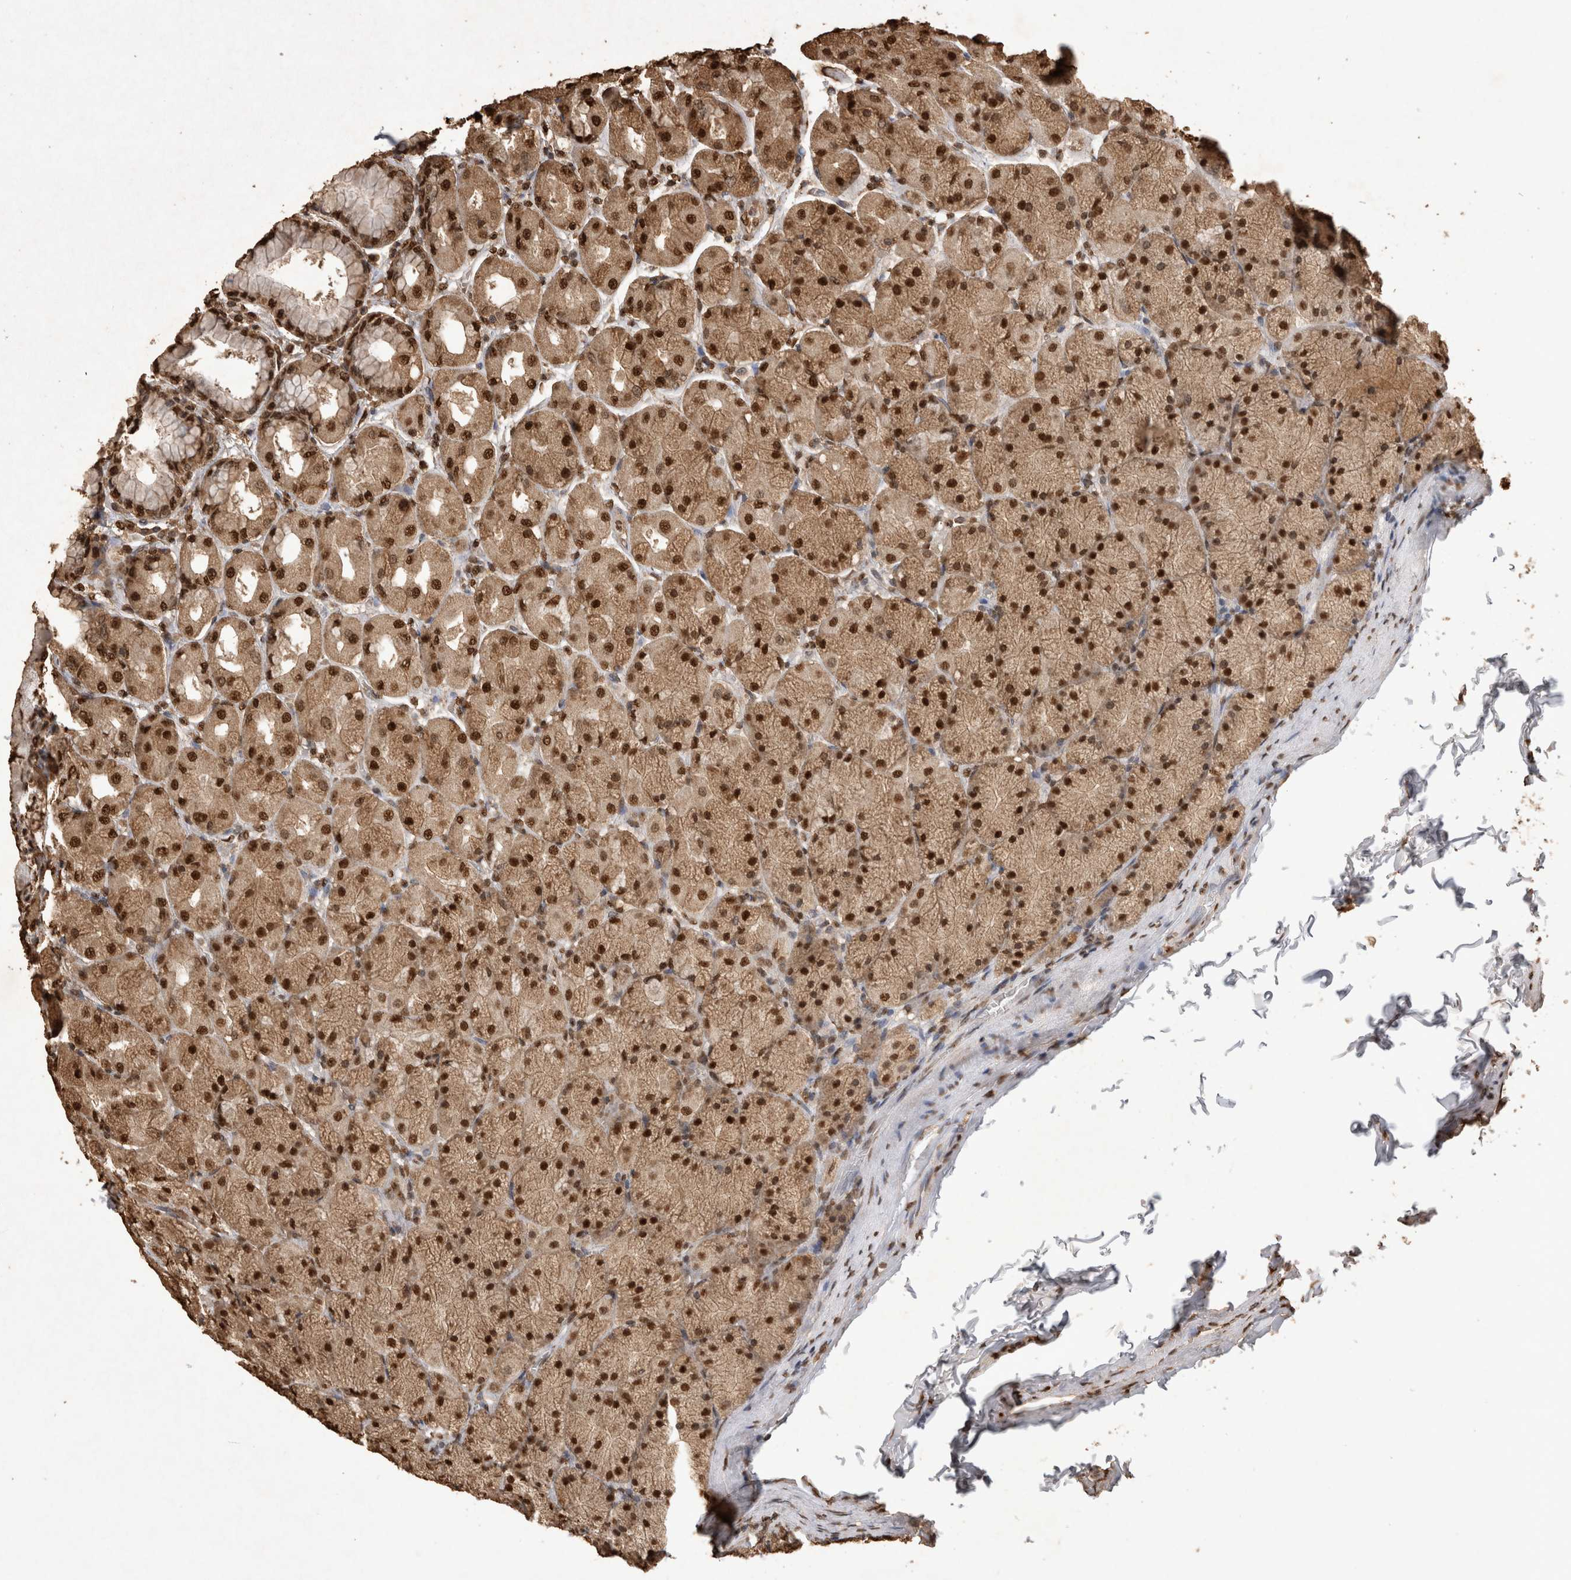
{"staining": {"intensity": "strong", "quantity": "25%-75%", "location": "cytoplasmic/membranous,nuclear"}, "tissue": "stomach", "cell_type": "Glandular cells", "image_type": "normal", "snomed": [{"axis": "morphology", "description": "Normal tissue, NOS"}, {"axis": "topography", "description": "Stomach, upper"}], "caption": "A brown stain shows strong cytoplasmic/membranous,nuclear staining of a protein in glandular cells of unremarkable human stomach.", "gene": "OAS2", "patient": {"sex": "female", "age": 56}}